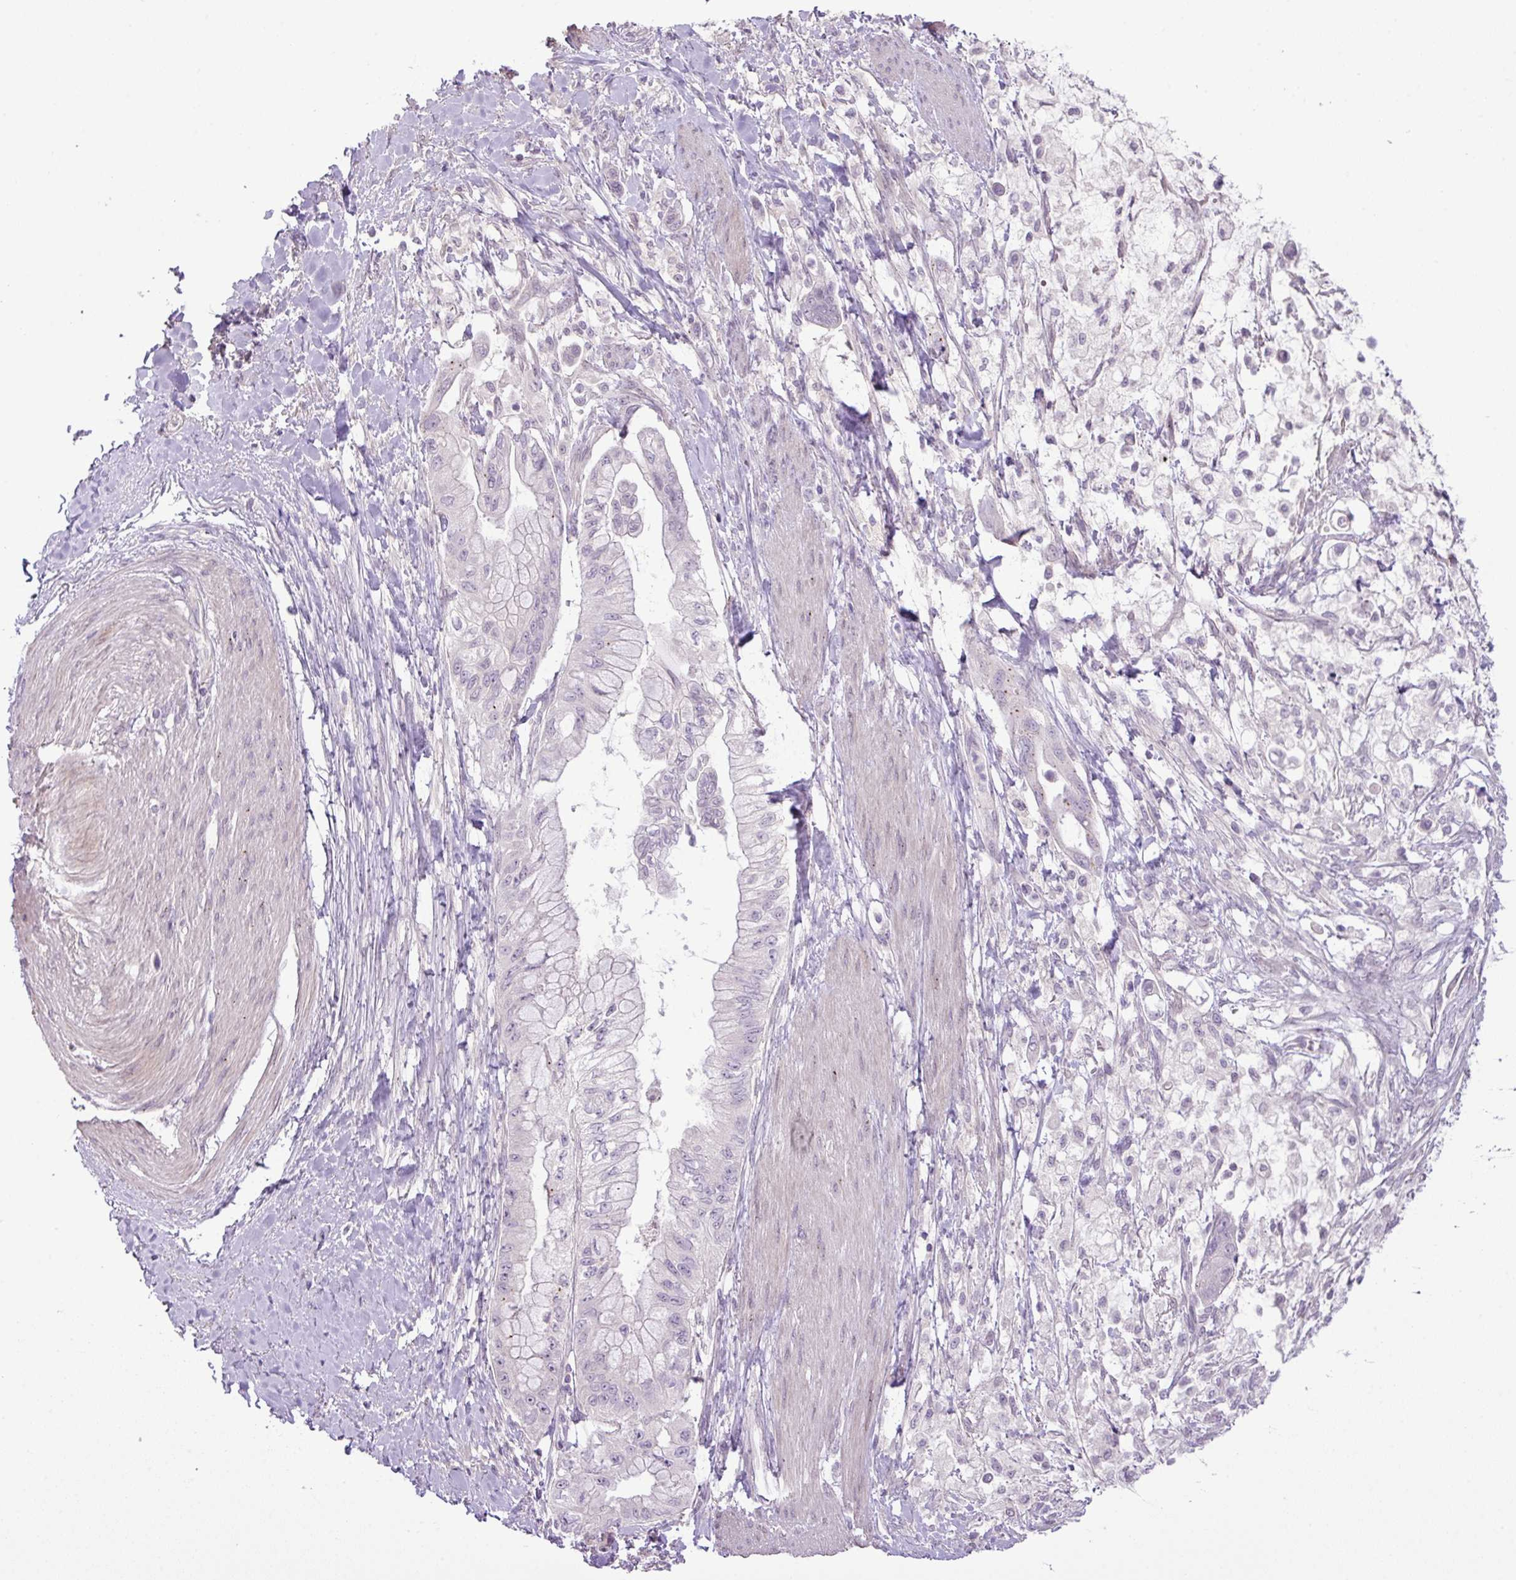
{"staining": {"intensity": "negative", "quantity": "none", "location": "none"}, "tissue": "pancreatic cancer", "cell_type": "Tumor cells", "image_type": "cancer", "snomed": [{"axis": "morphology", "description": "Adenocarcinoma, NOS"}, {"axis": "topography", "description": "Pancreas"}], "caption": "Immunohistochemistry histopathology image of adenocarcinoma (pancreatic) stained for a protein (brown), which exhibits no expression in tumor cells.", "gene": "DNAJB13", "patient": {"sex": "male", "age": 48}}